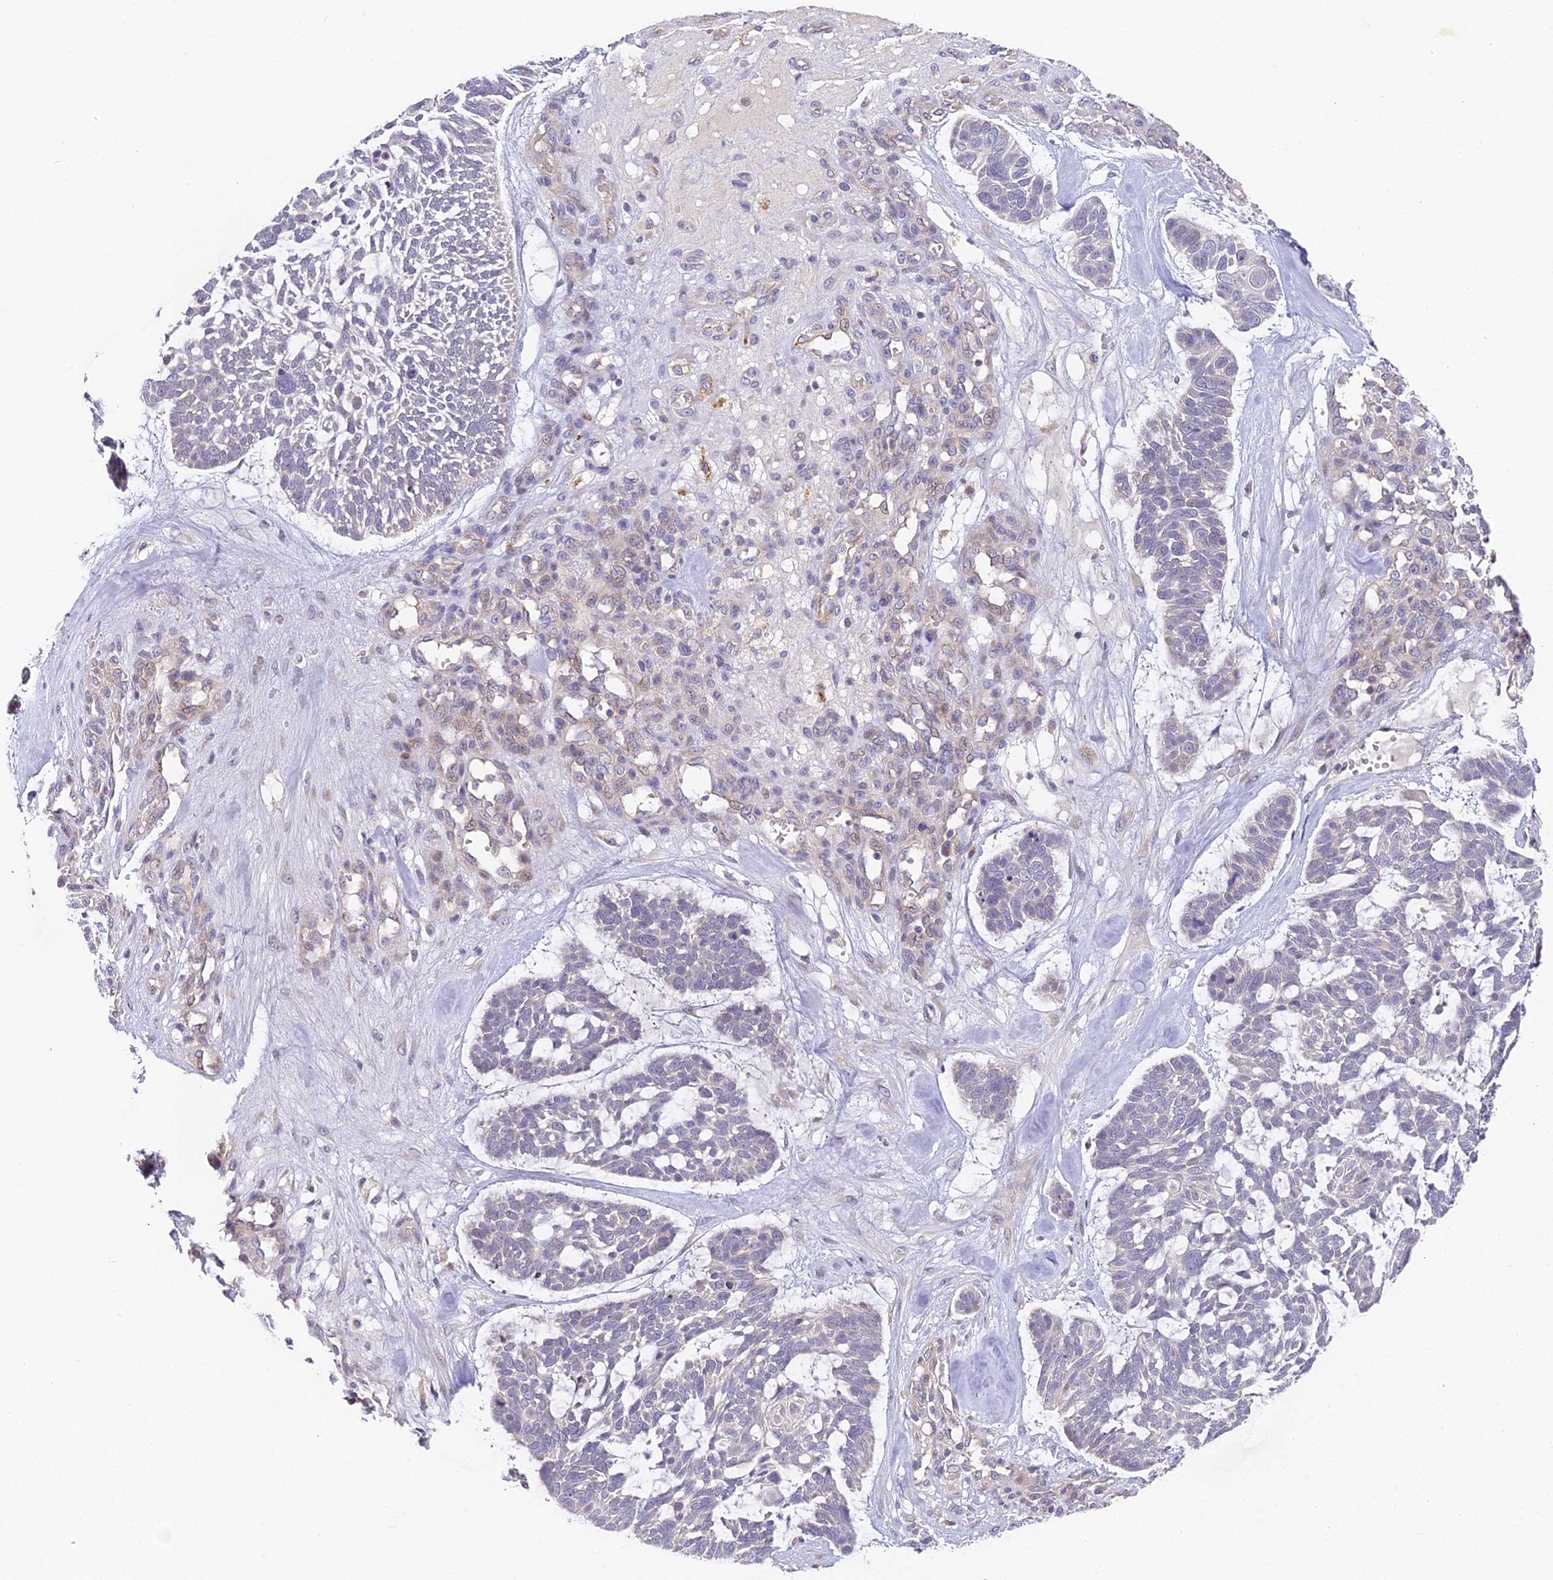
{"staining": {"intensity": "negative", "quantity": "none", "location": "none"}, "tissue": "skin cancer", "cell_type": "Tumor cells", "image_type": "cancer", "snomed": [{"axis": "morphology", "description": "Basal cell carcinoma"}, {"axis": "topography", "description": "Skin"}], "caption": "Immunohistochemistry of human skin cancer displays no expression in tumor cells.", "gene": "DNAAF10", "patient": {"sex": "male", "age": 88}}